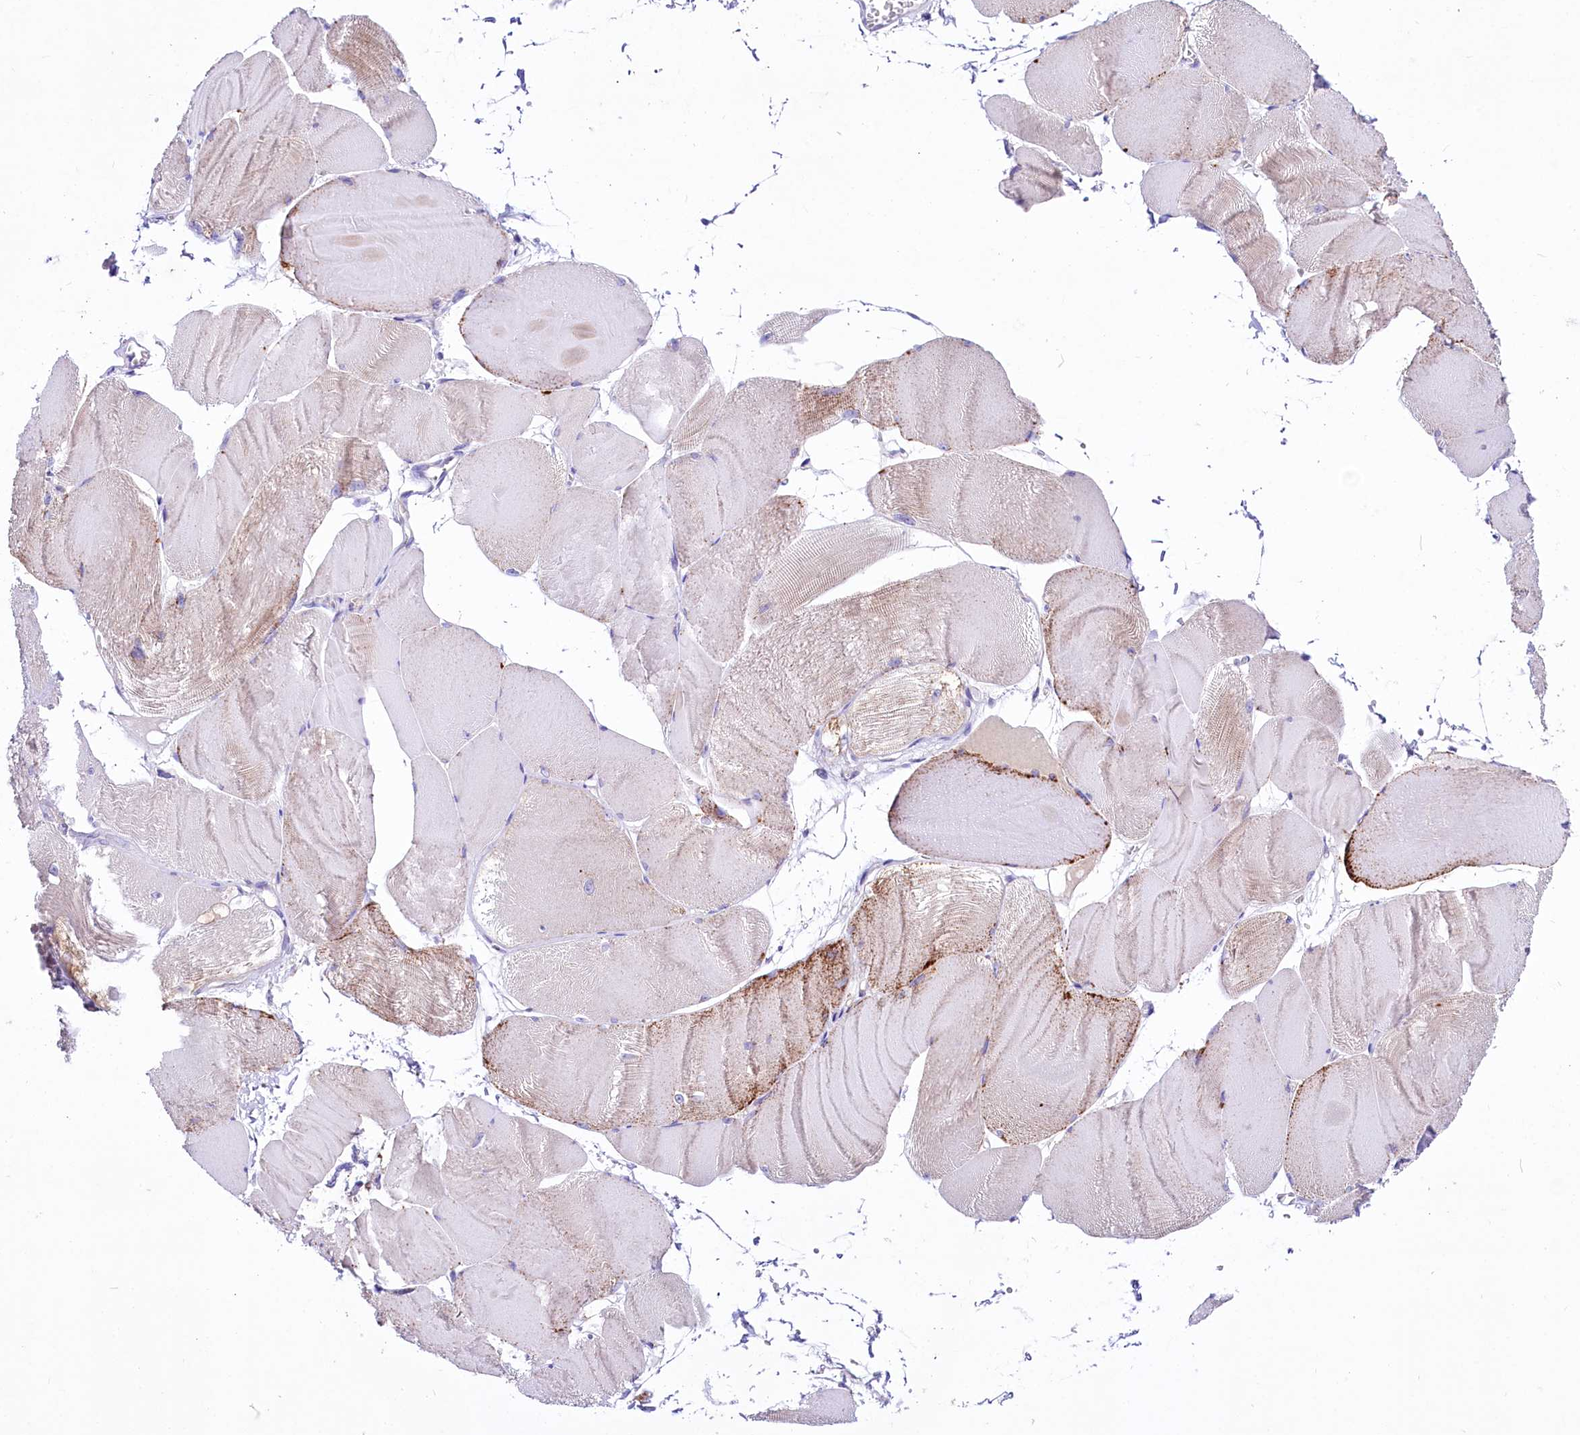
{"staining": {"intensity": "moderate", "quantity": "<25%", "location": "cytoplasmic/membranous"}, "tissue": "skeletal muscle", "cell_type": "Myocytes", "image_type": "normal", "snomed": [{"axis": "morphology", "description": "Normal tissue, NOS"}, {"axis": "morphology", "description": "Basal cell carcinoma"}, {"axis": "topography", "description": "Skeletal muscle"}], "caption": "Protein analysis of unremarkable skeletal muscle exhibits moderate cytoplasmic/membranous expression in about <25% of myocytes. The staining was performed using DAB to visualize the protein expression in brown, while the nuclei were stained in blue with hematoxylin (Magnification: 20x).", "gene": "ABHD5", "patient": {"sex": "female", "age": 64}}